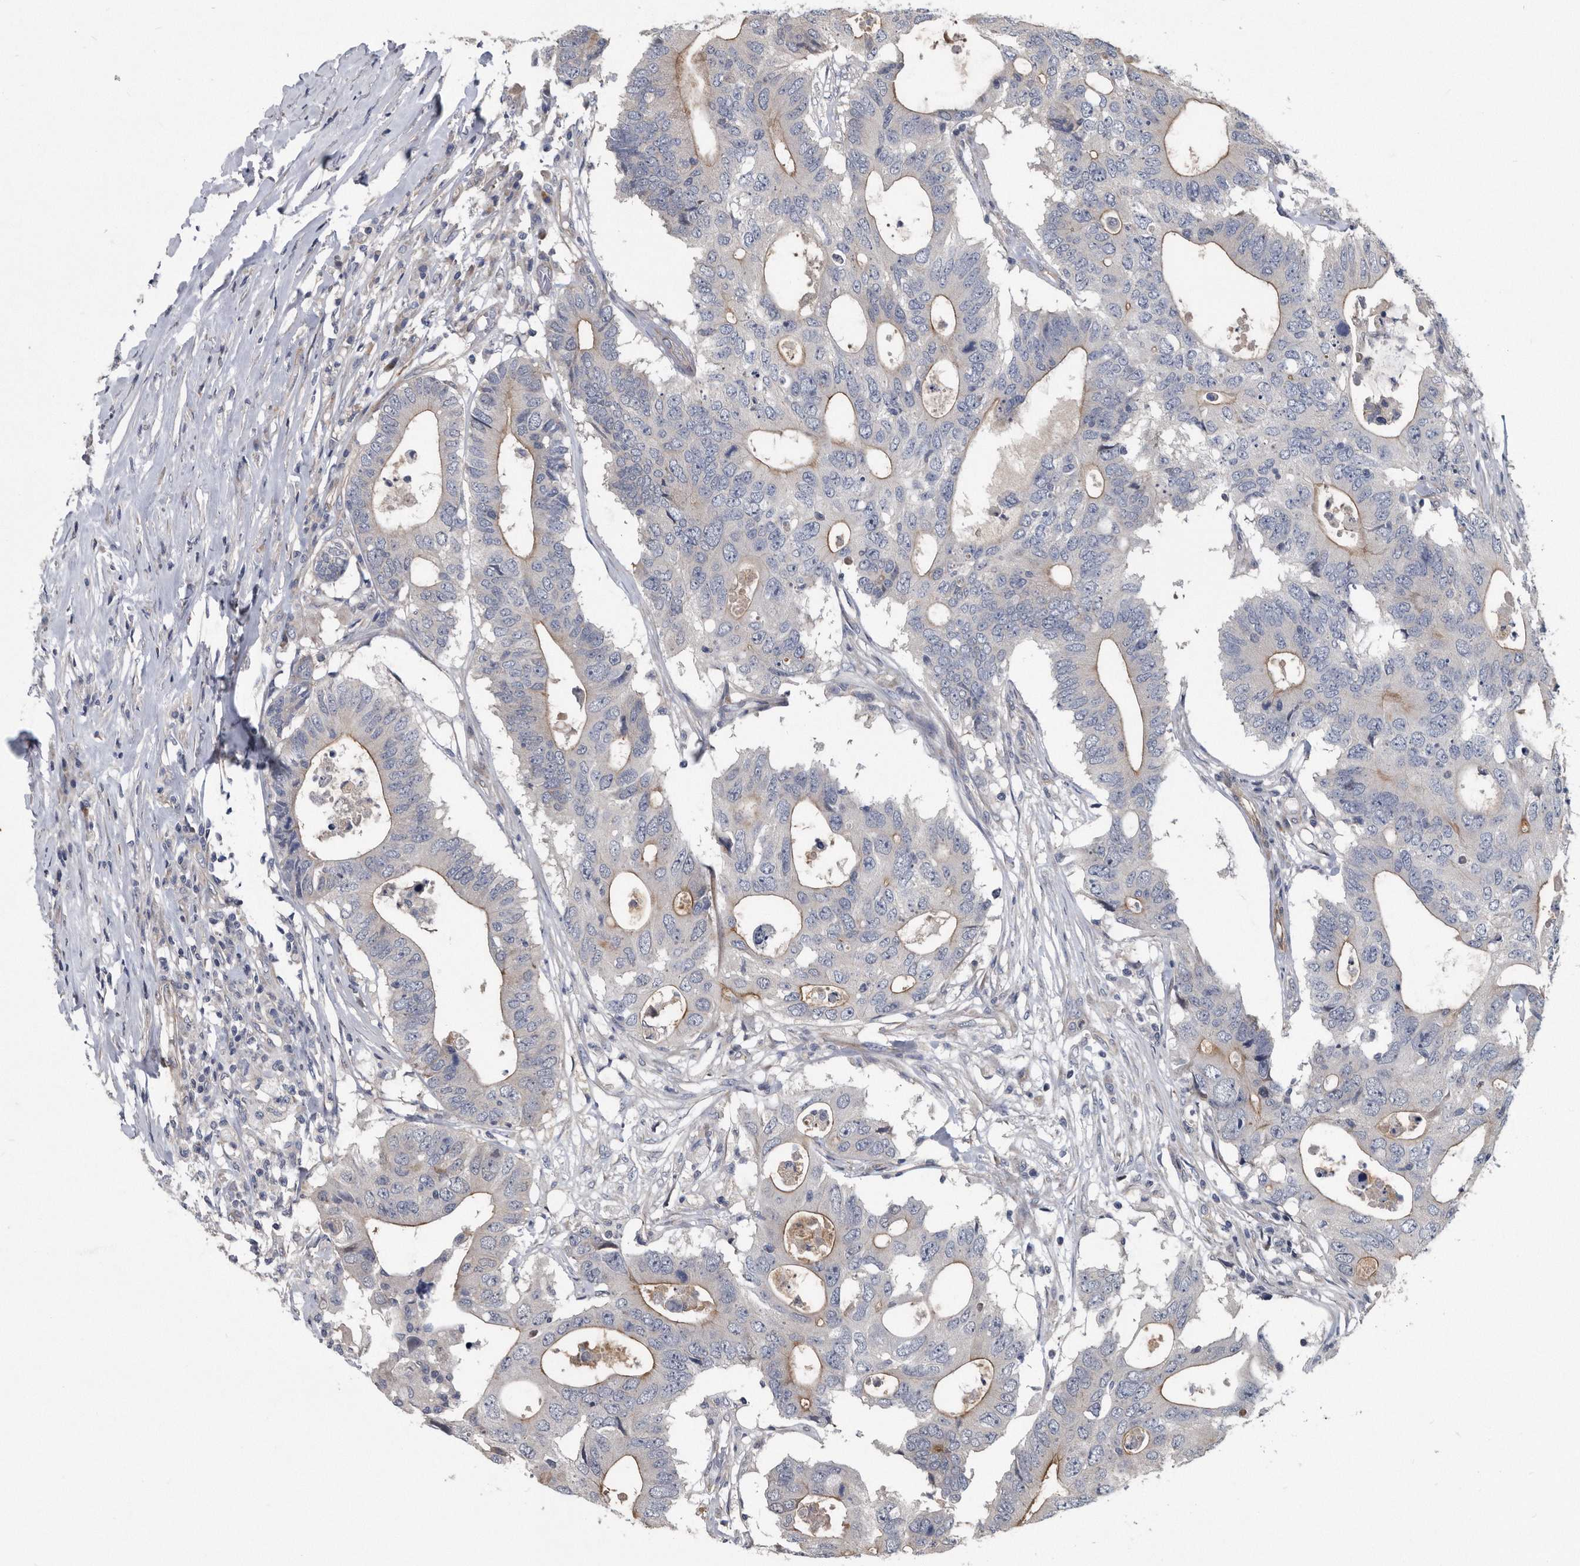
{"staining": {"intensity": "weak", "quantity": "<25%", "location": "cytoplasmic/membranous"}, "tissue": "colorectal cancer", "cell_type": "Tumor cells", "image_type": "cancer", "snomed": [{"axis": "morphology", "description": "Adenocarcinoma, NOS"}, {"axis": "topography", "description": "Colon"}], "caption": "There is no significant staining in tumor cells of colorectal cancer (adenocarcinoma).", "gene": "ARMCX1", "patient": {"sex": "male", "age": 71}}